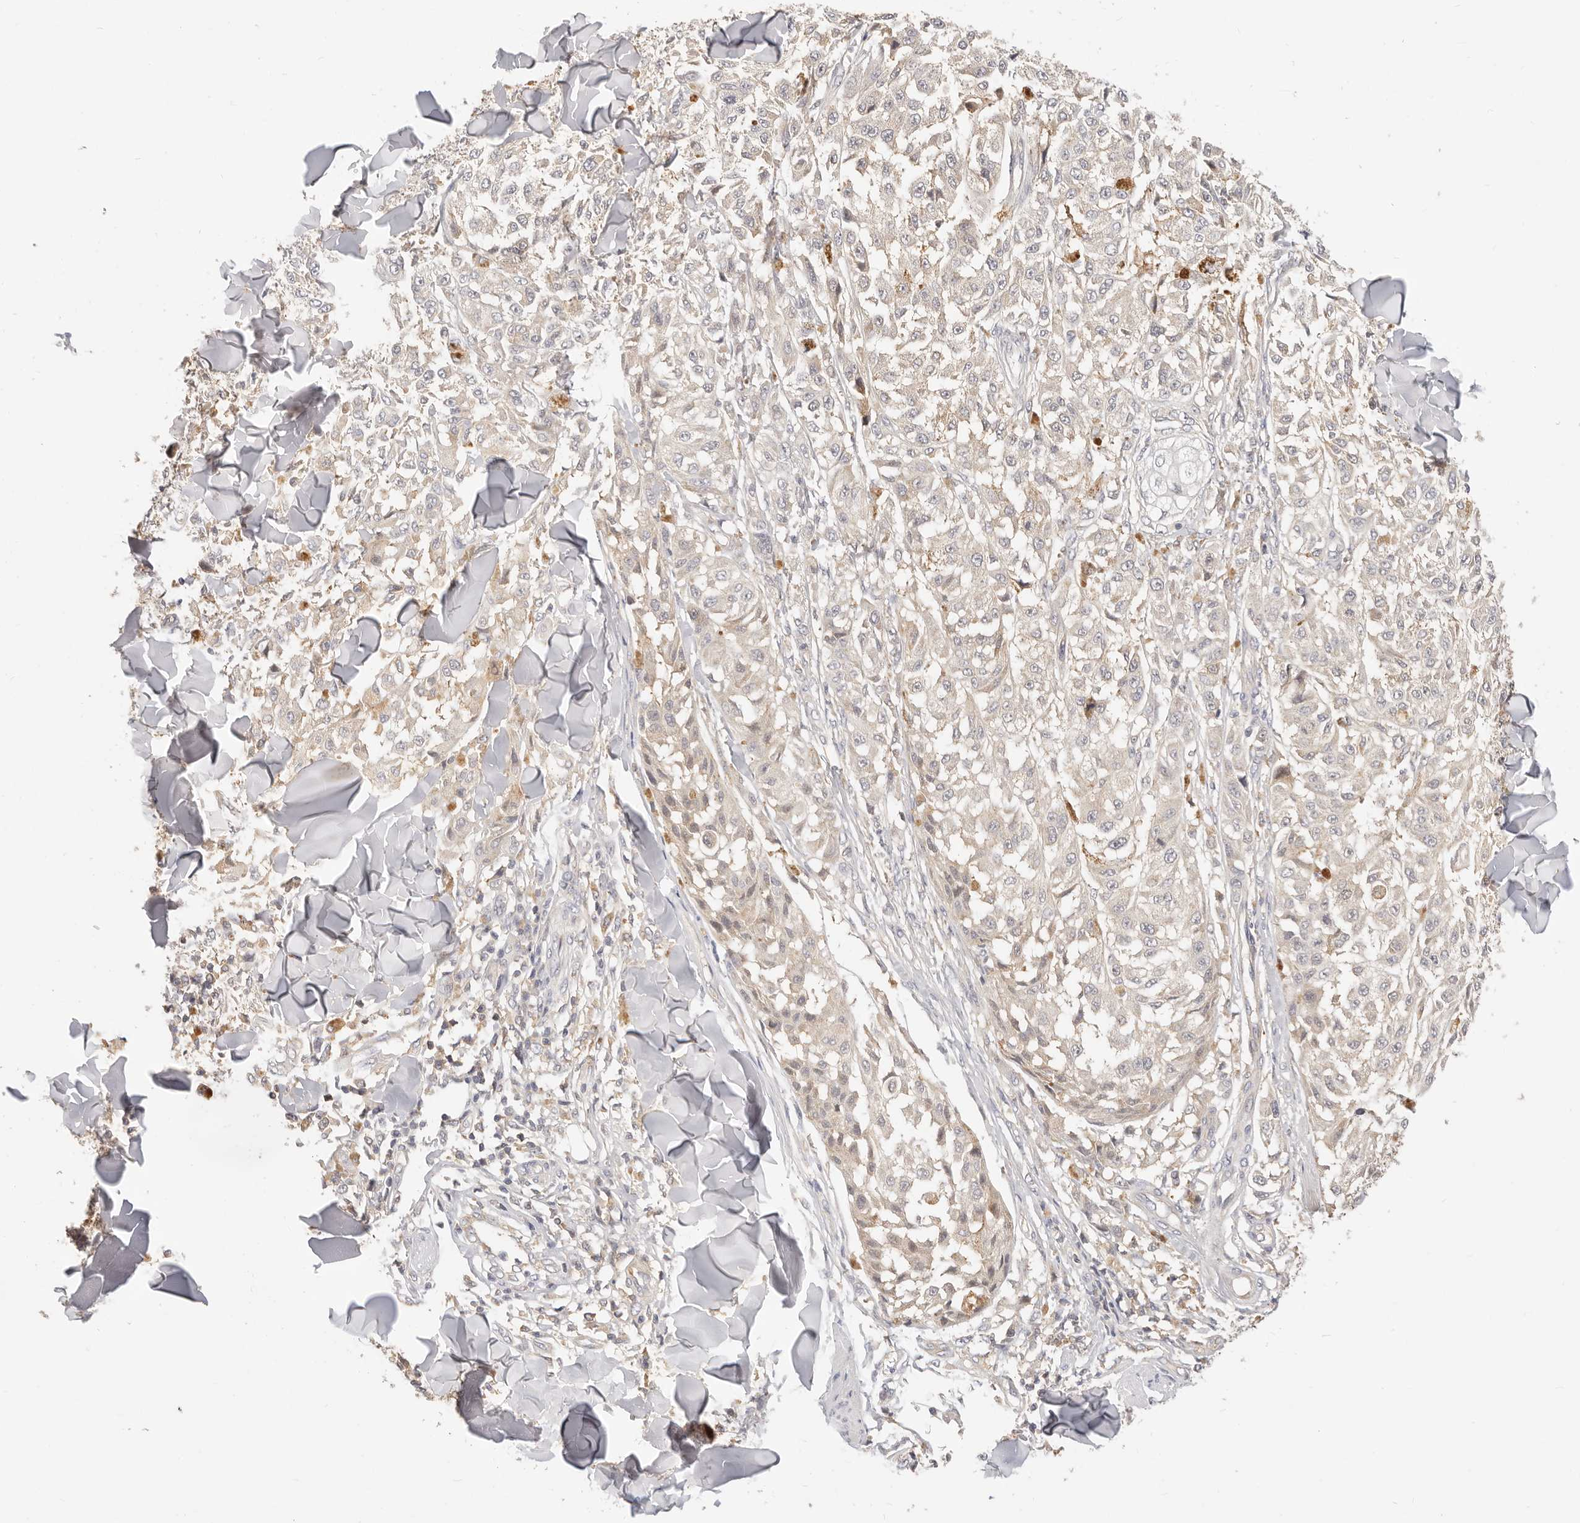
{"staining": {"intensity": "weak", "quantity": "25%-75%", "location": "cytoplasmic/membranous"}, "tissue": "melanoma", "cell_type": "Tumor cells", "image_type": "cancer", "snomed": [{"axis": "morphology", "description": "Malignant melanoma, NOS"}, {"axis": "topography", "description": "Skin"}], "caption": "Weak cytoplasmic/membranous positivity for a protein is present in about 25%-75% of tumor cells of melanoma using immunohistochemistry.", "gene": "DTNBP1", "patient": {"sex": "female", "age": 64}}